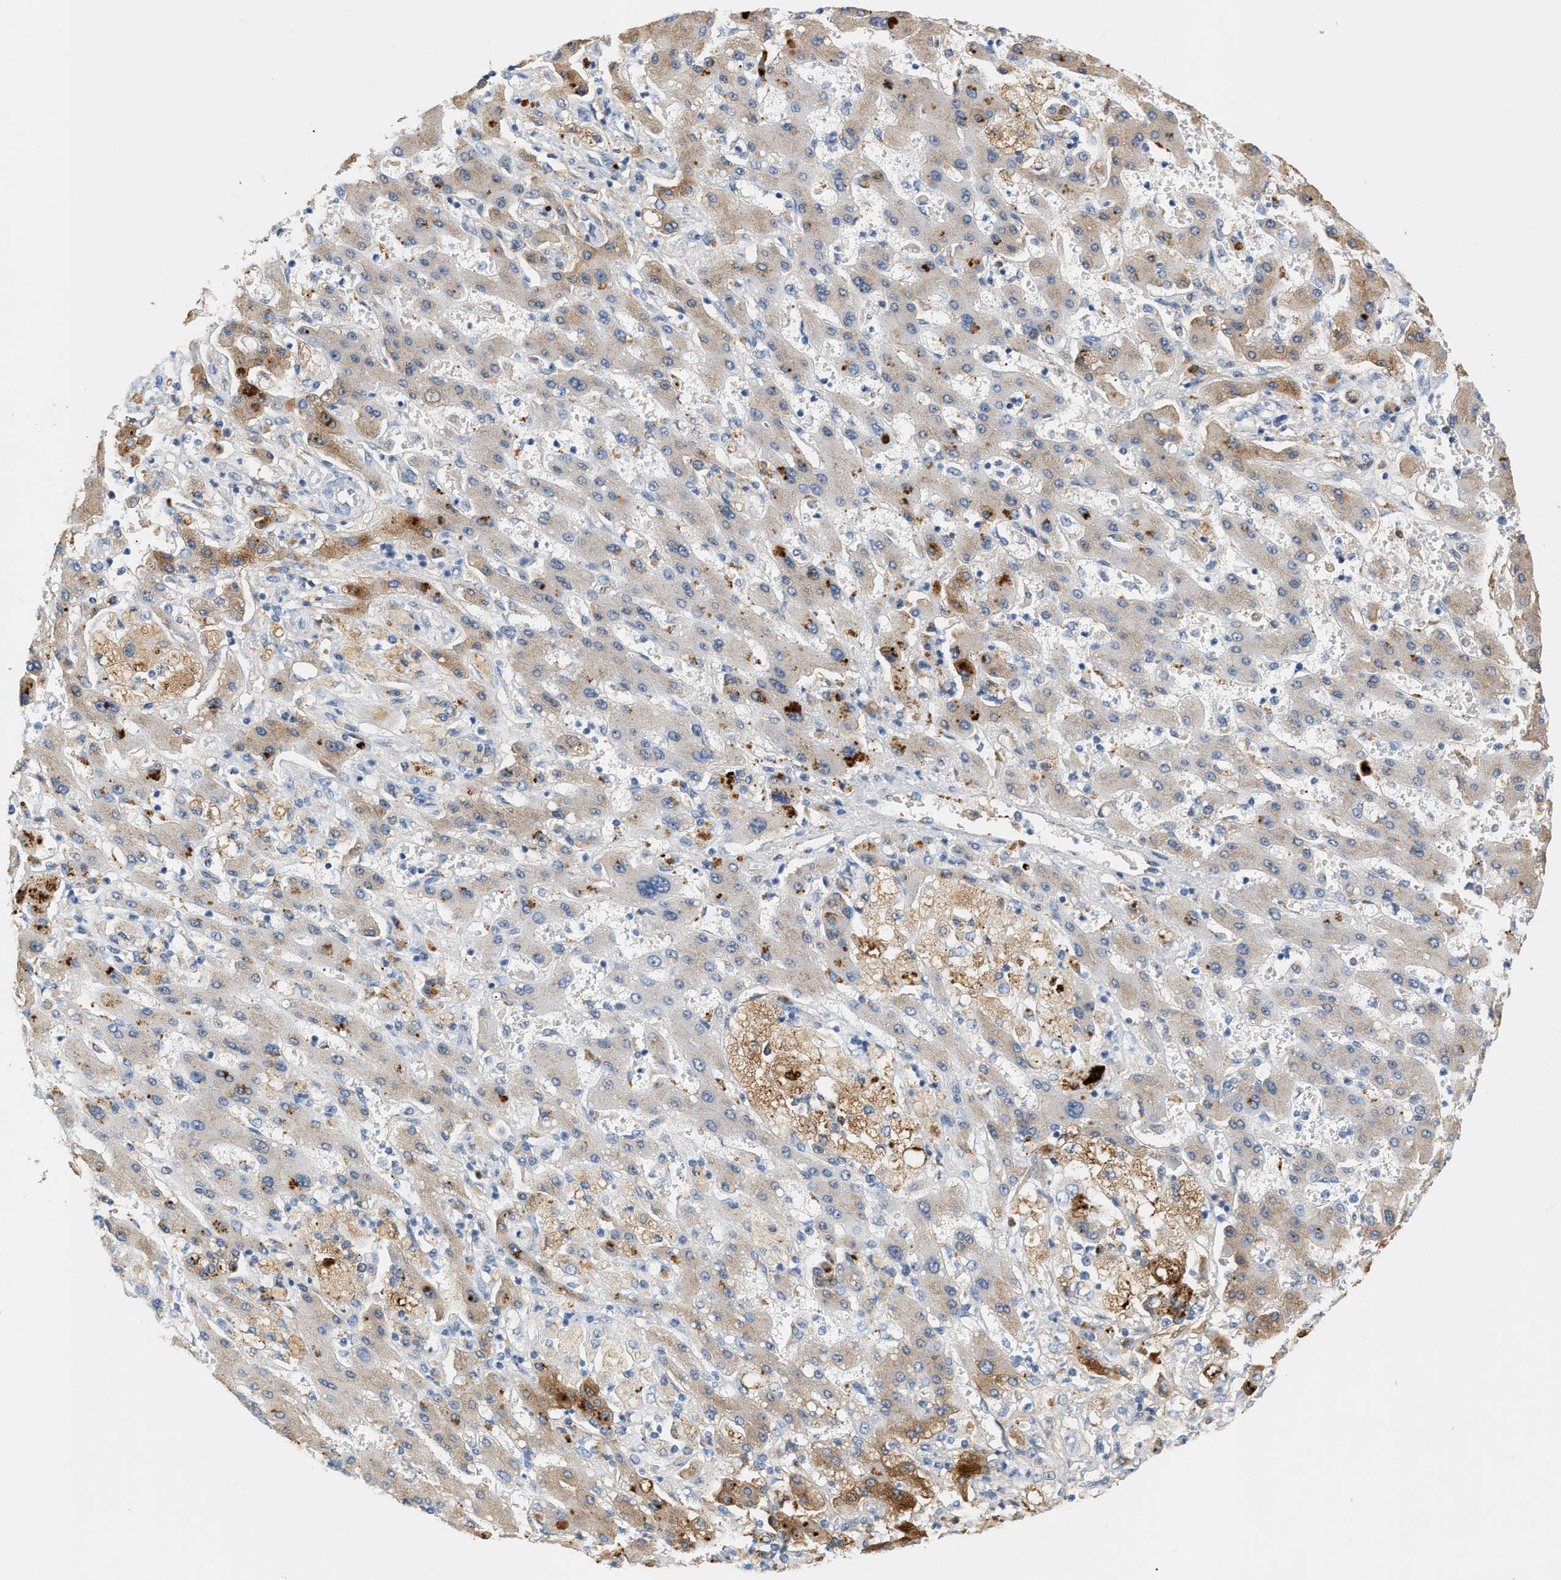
{"staining": {"intensity": "weak", "quantity": ">75%", "location": "cytoplasmic/membranous"}, "tissue": "liver cancer", "cell_type": "Tumor cells", "image_type": "cancer", "snomed": [{"axis": "morphology", "description": "Cholangiocarcinoma"}, {"axis": "topography", "description": "Liver"}], "caption": "DAB (3,3'-diaminobenzidine) immunohistochemical staining of liver cancer shows weak cytoplasmic/membranous protein expression in approximately >75% of tumor cells. (Stains: DAB in brown, nuclei in blue, Microscopy: brightfield microscopy at high magnification).", "gene": "CFH", "patient": {"sex": "male", "age": 50}}